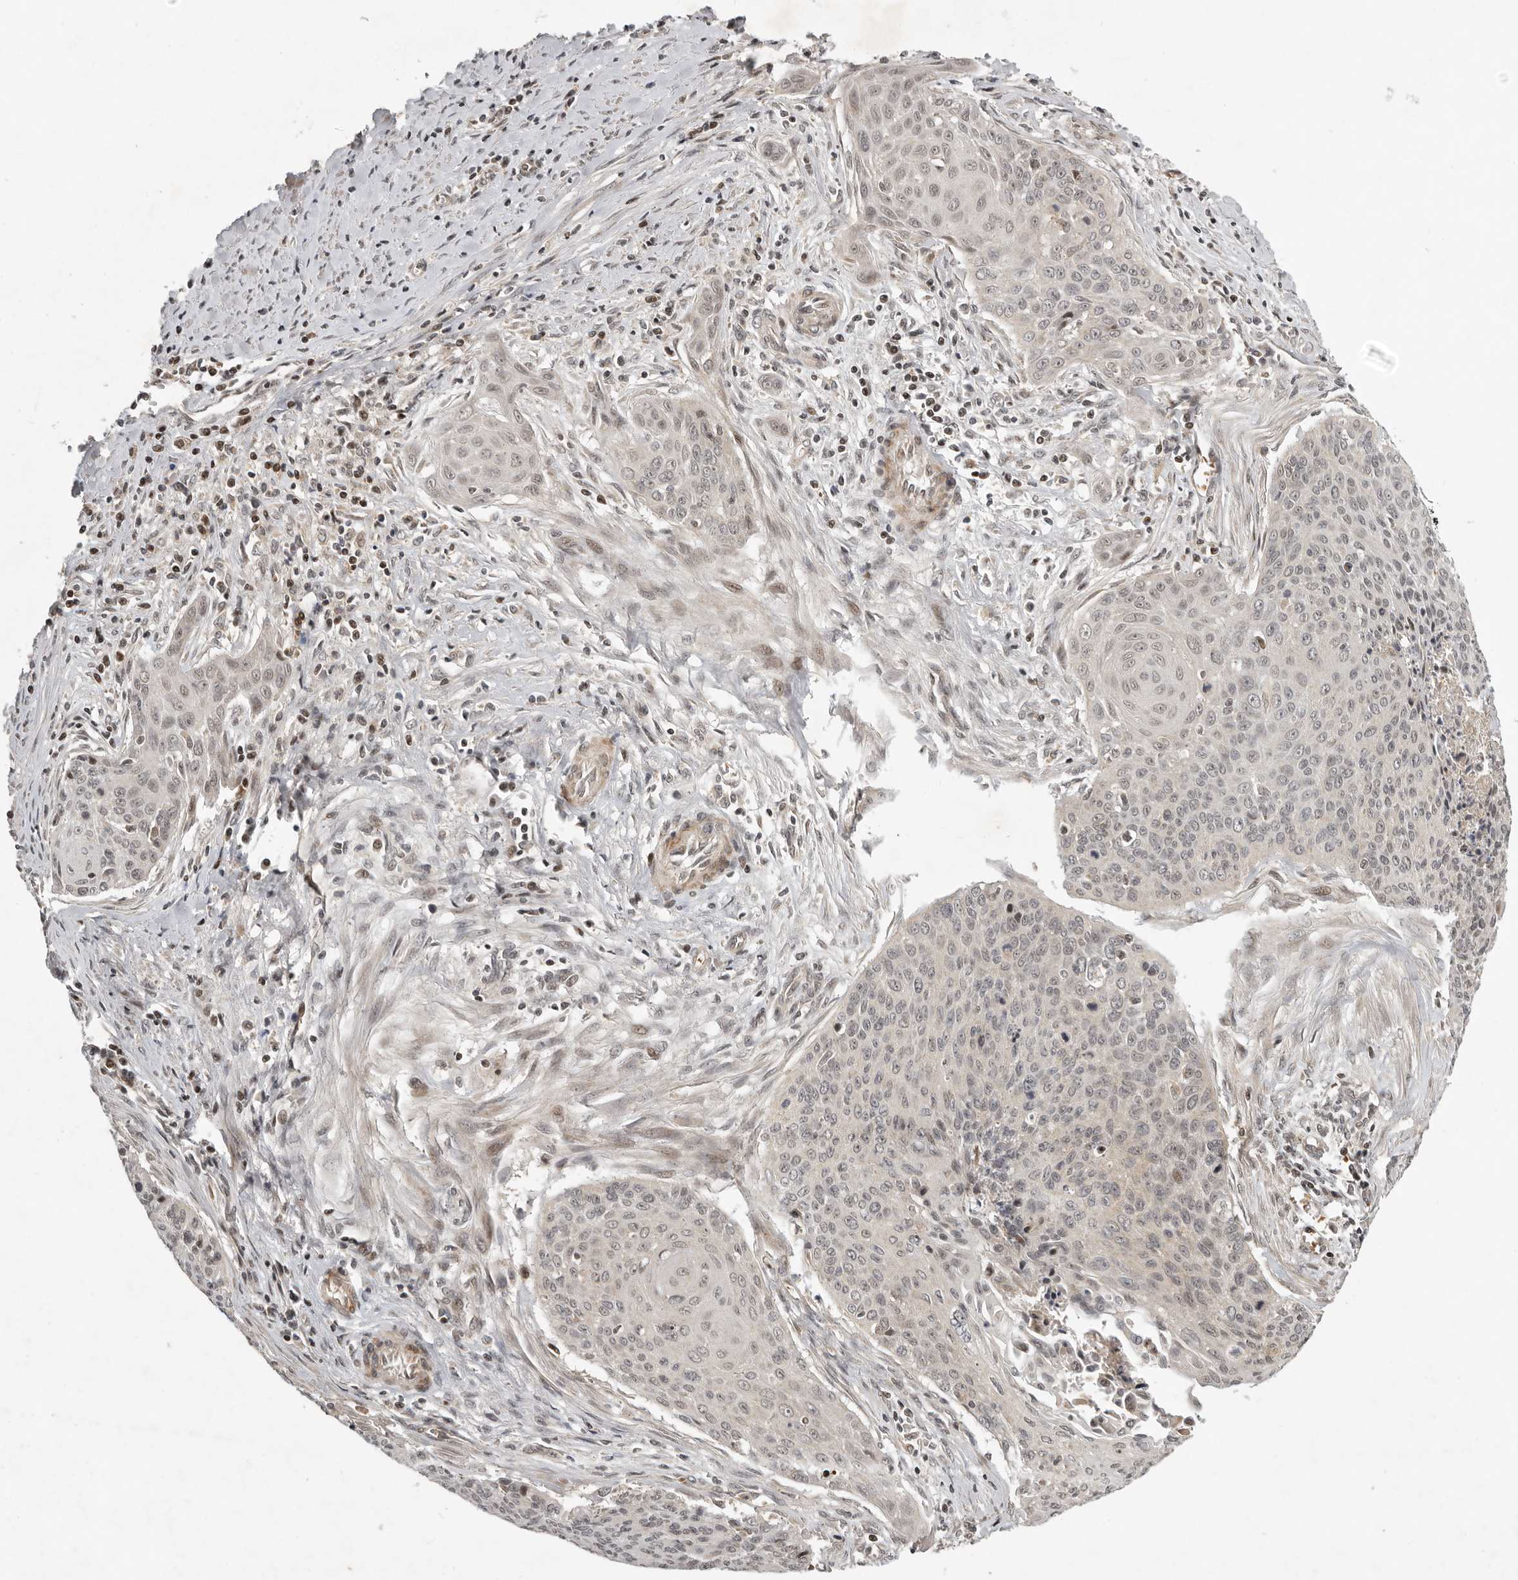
{"staining": {"intensity": "moderate", "quantity": "25%-75%", "location": "nuclear"}, "tissue": "cervical cancer", "cell_type": "Tumor cells", "image_type": "cancer", "snomed": [{"axis": "morphology", "description": "Squamous cell carcinoma, NOS"}, {"axis": "topography", "description": "Cervix"}], "caption": "Immunohistochemistry staining of squamous cell carcinoma (cervical), which shows medium levels of moderate nuclear positivity in about 25%-75% of tumor cells indicating moderate nuclear protein positivity. The staining was performed using DAB (brown) for protein detection and nuclei were counterstained in hematoxylin (blue).", "gene": "RABIF", "patient": {"sex": "female", "age": 55}}